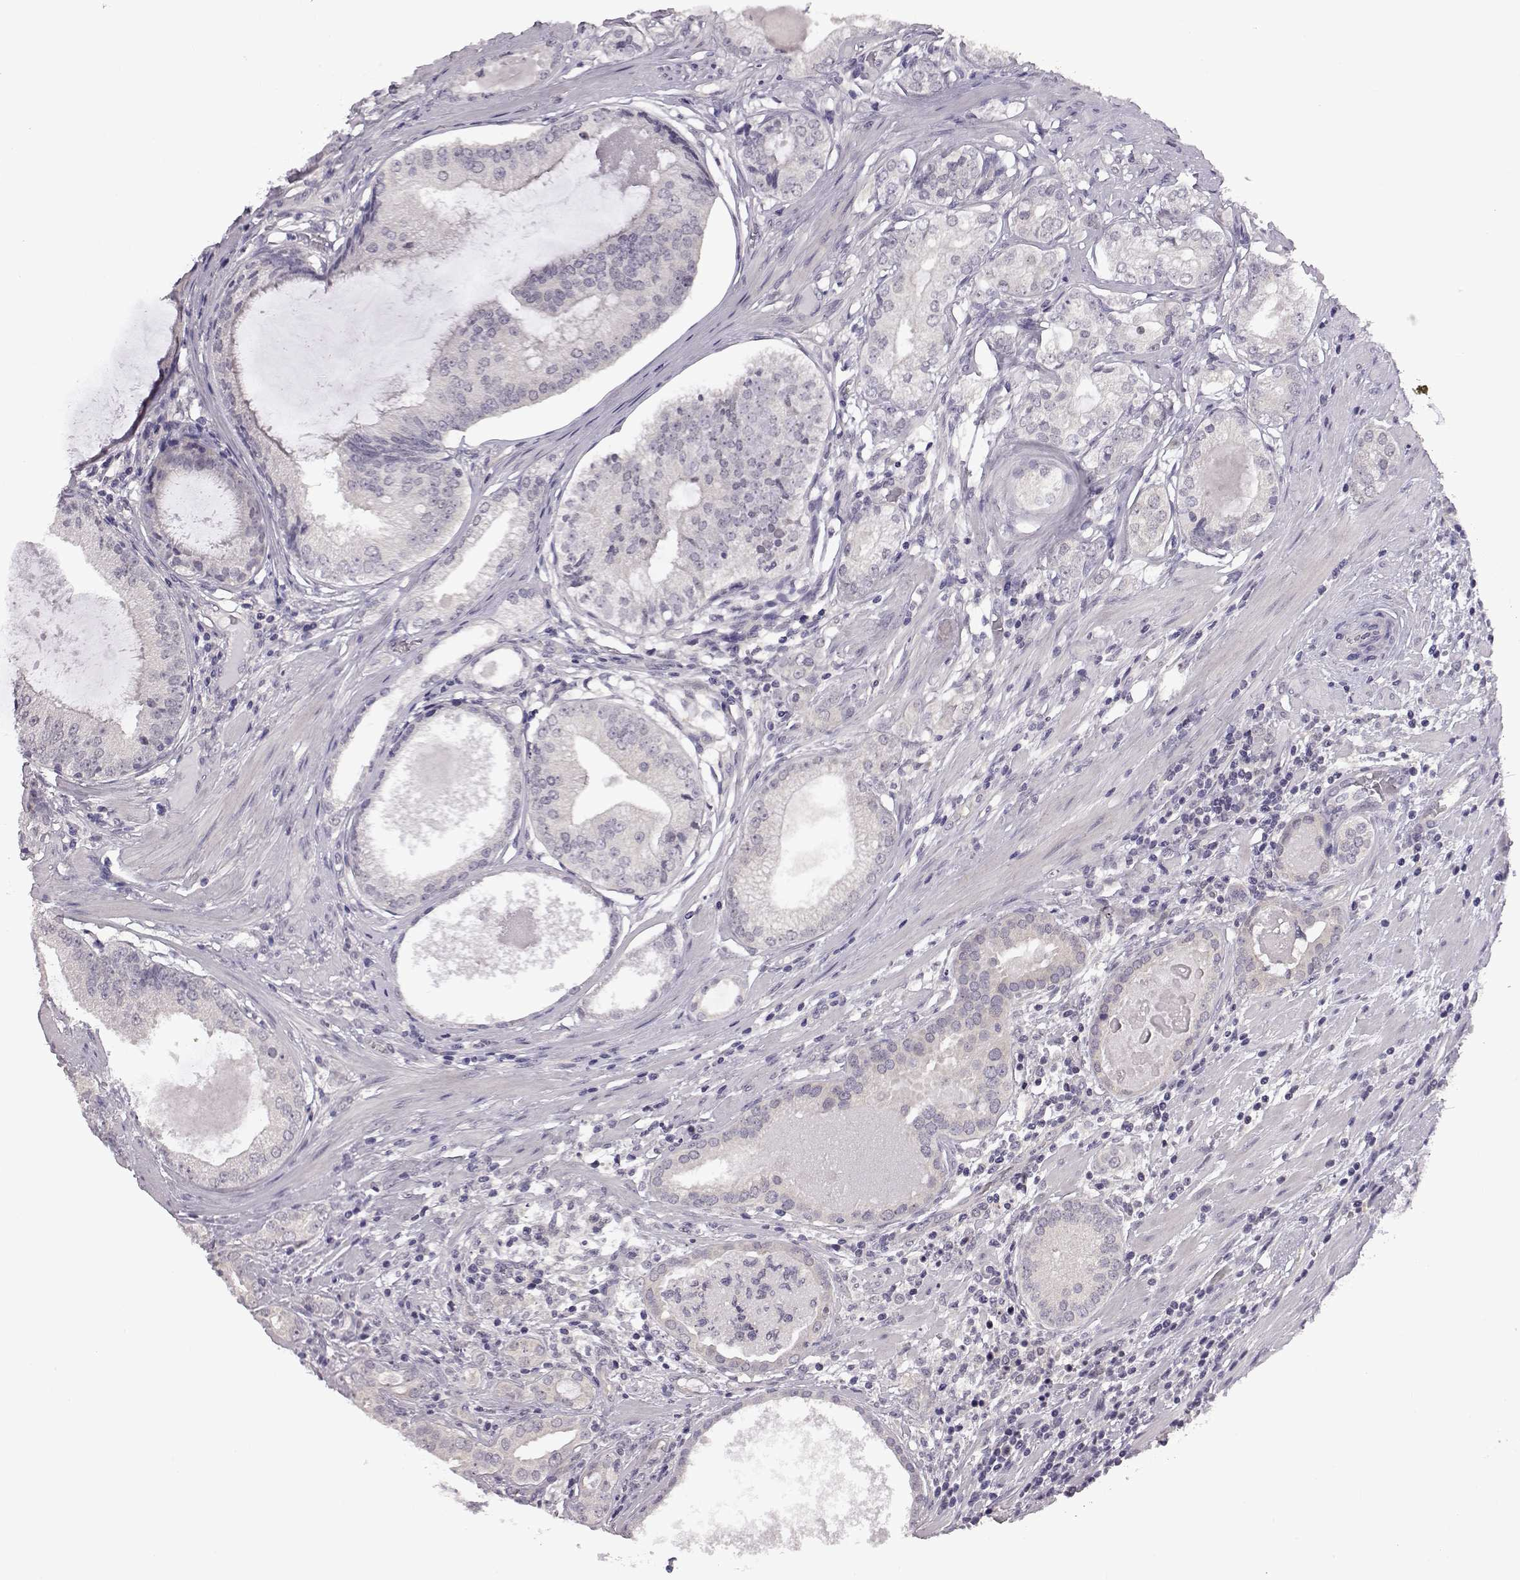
{"staining": {"intensity": "negative", "quantity": "none", "location": "none"}, "tissue": "prostate cancer", "cell_type": "Tumor cells", "image_type": "cancer", "snomed": [{"axis": "morphology", "description": "Adenocarcinoma, High grade"}, {"axis": "topography", "description": "Prostate and seminal vesicle, NOS"}], "caption": "The micrograph exhibits no staining of tumor cells in prostate cancer.", "gene": "C10orf62", "patient": {"sex": "male", "age": 62}}